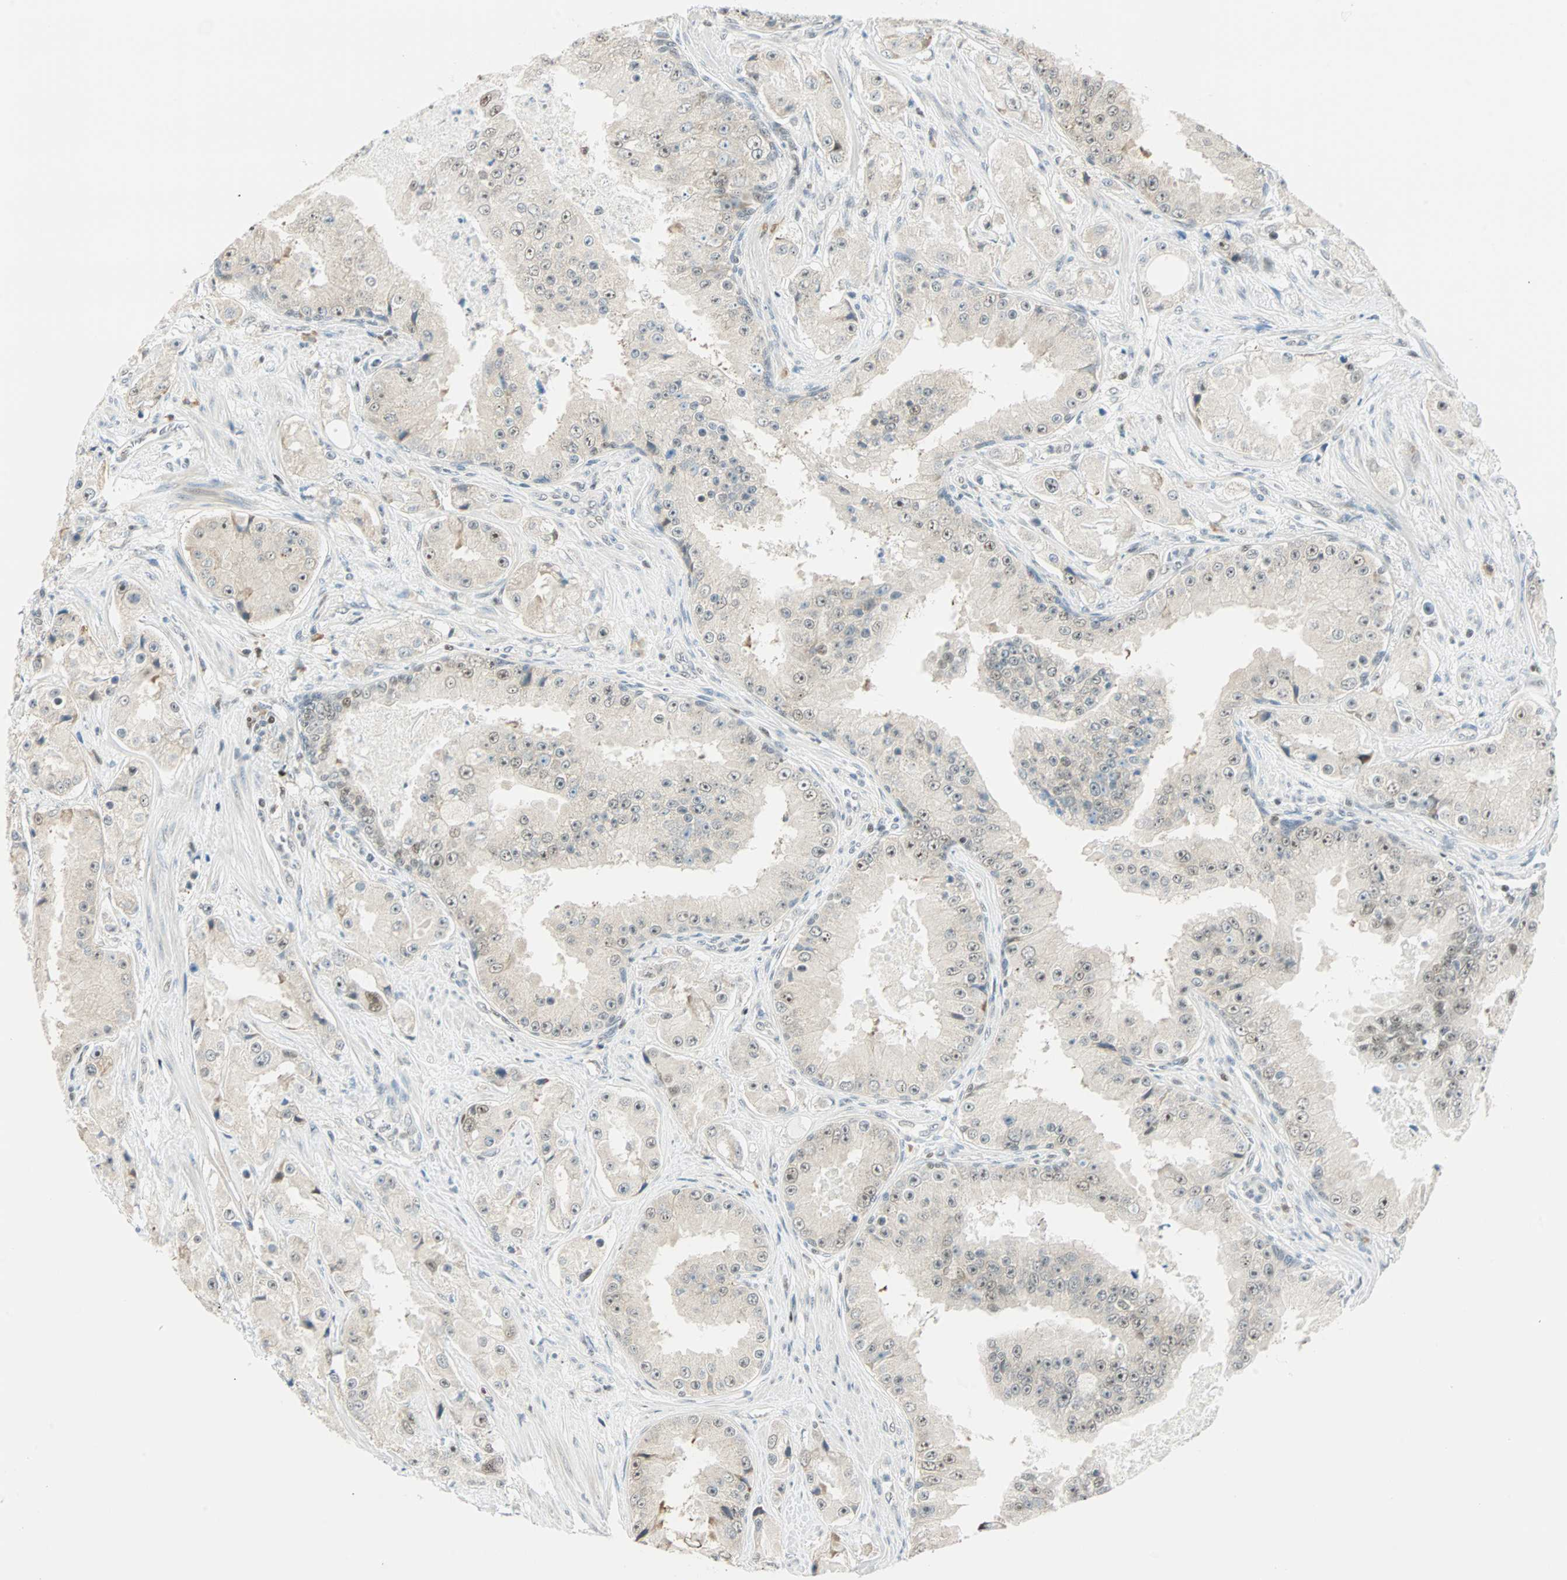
{"staining": {"intensity": "negative", "quantity": "none", "location": "none"}, "tissue": "prostate cancer", "cell_type": "Tumor cells", "image_type": "cancer", "snomed": [{"axis": "morphology", "description": "Adenocarcinoma, High grade"}, {"axis": "topography", "description": "Prostate"}], "caption": "This is an immunohistochemistry photomicrograph of high-grade adenocarcinoma (prostate). There is no expression in tumor cells.", "gene": "MSX2", "patient": {"sex": "male", "age": 73}}